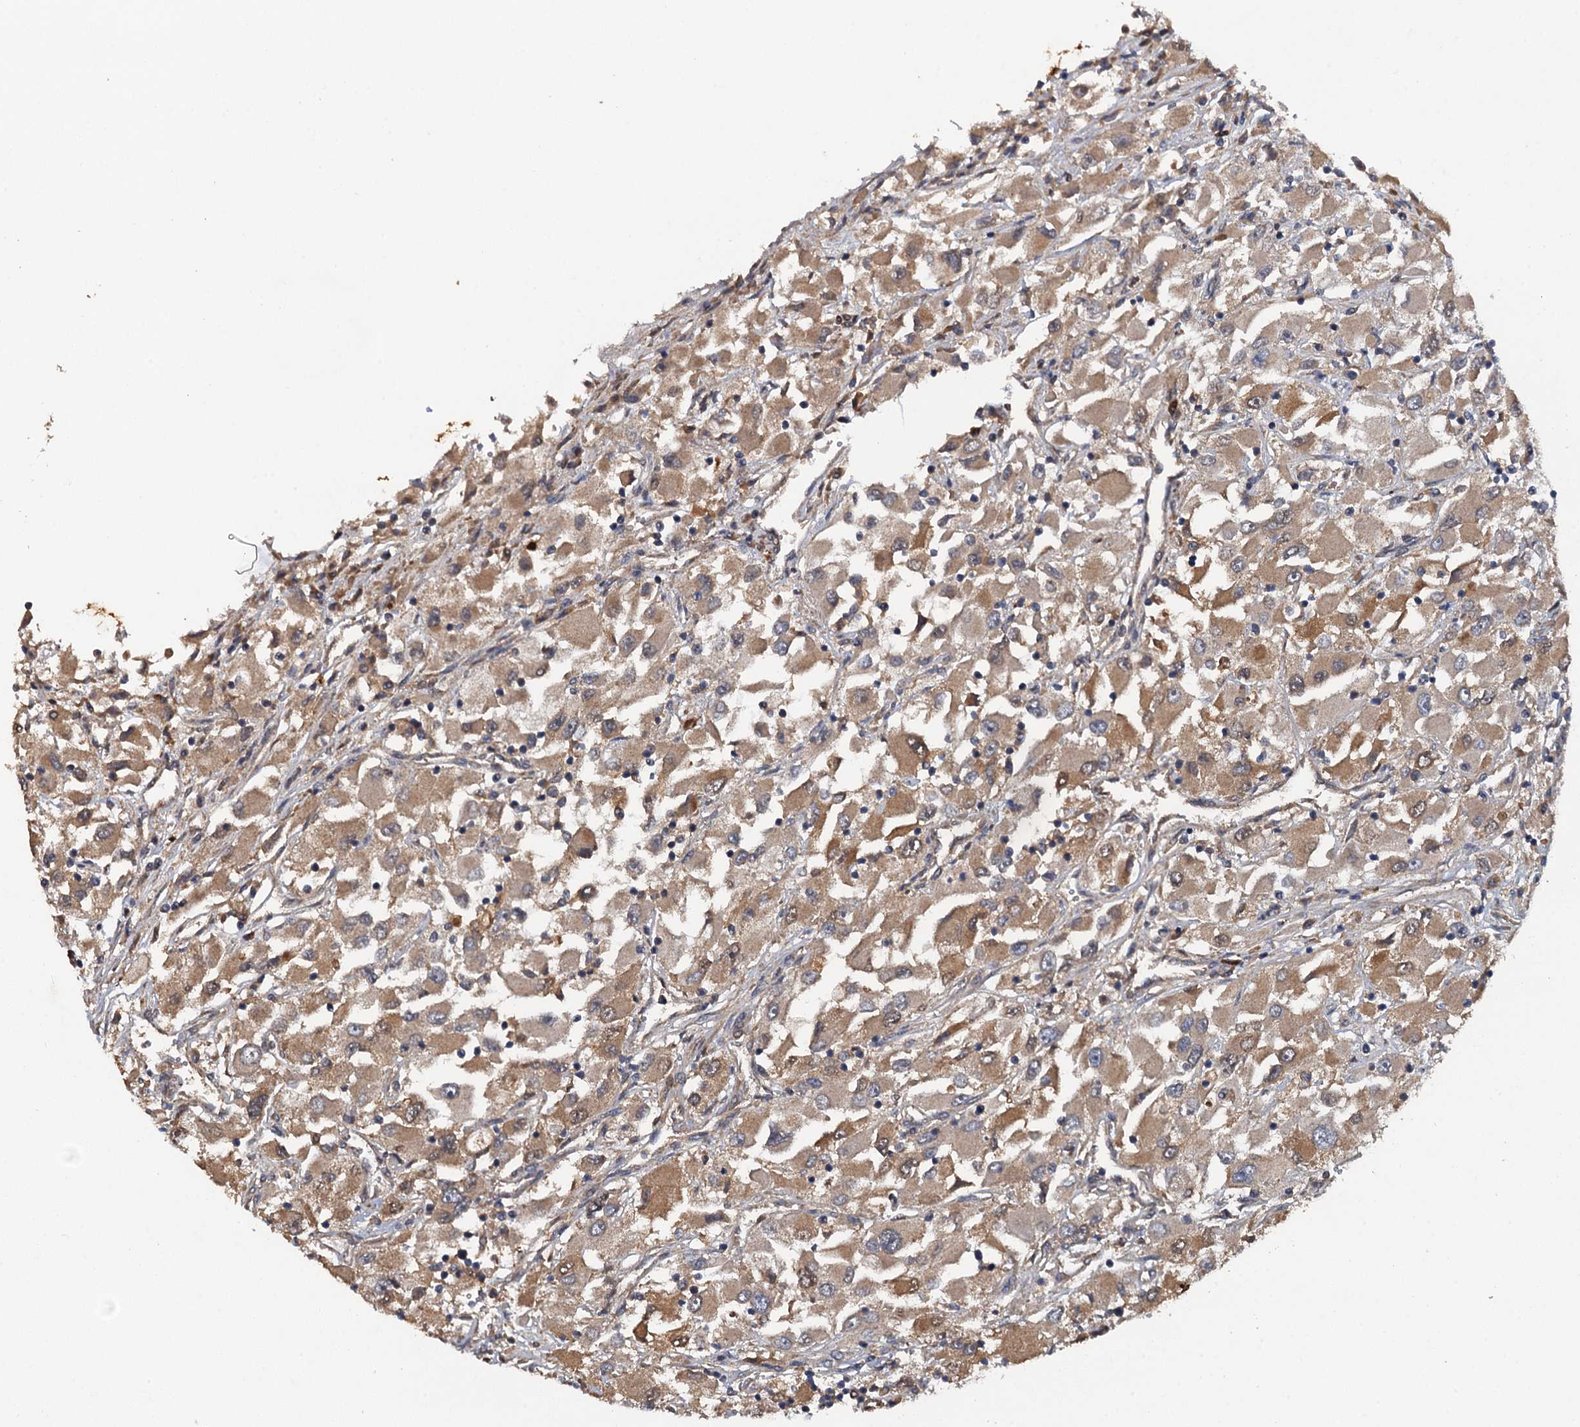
{"staining": {"intensity": "moderate", "quantity": ">75%", "location": "cytoplasmic/membranous"}, "tissue": "renal cancer", "cell_type": "Tumor cells", "image_type": "cancer", "snomed": [{"axis": "morphology", "description": "Adenocarcinoma, NOS"}, {"axis": "topography", "description": "Kidney"}], "caption": "Renal cancer was stained to show a protein in brown. There is medium levels of moderate cytoplasmic/membranous staining in approximately >75% of tumor cells.", "gene": "HAPLN3", "patient": {"sex": "female", "age": 52}}